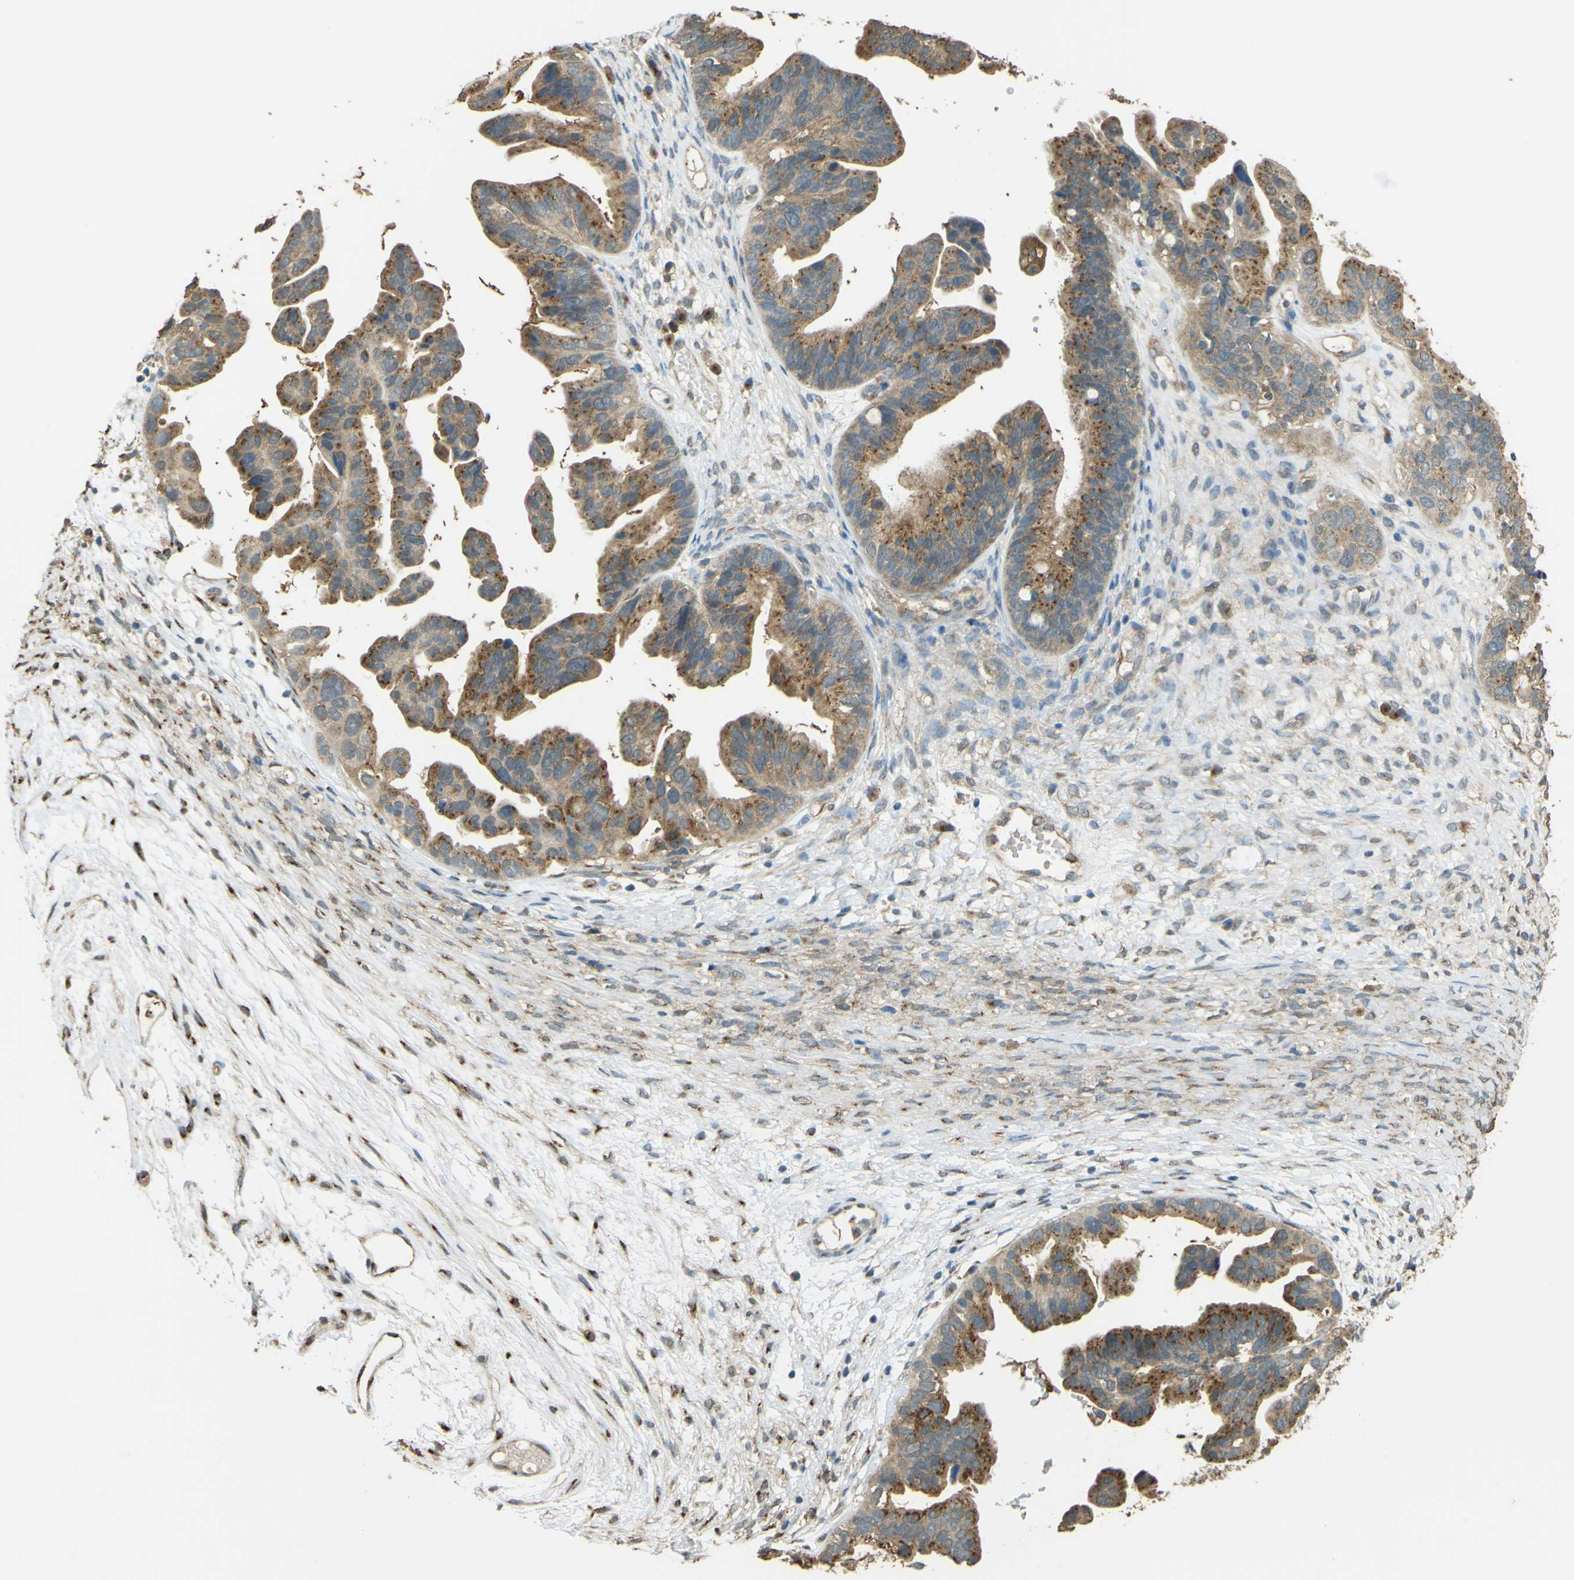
{"staining": {"intensity": "strong", "quantity": ">75%", "location": "cytoplasmic/membranous"}, "tissue": "ovarian cancer", "cell_type": "Tumor cells", "image_type": "cancer", "snomed": [{"axis": "morphology", "description": "Cystadenocarcinoma, serous, NOS"}, {"axis": "topography", "description": "Ovary"}], "caption": "Immunohistochemical staining of human ovarian serous cystadenocarcinoma displays high levels of strong cytoplasmic/membranous protein positivity in about >75% of tumor cells. Nuclei are stained in blue.", "gene": "GOLGA1", "patient": {"sex": "female", "age": 56}}